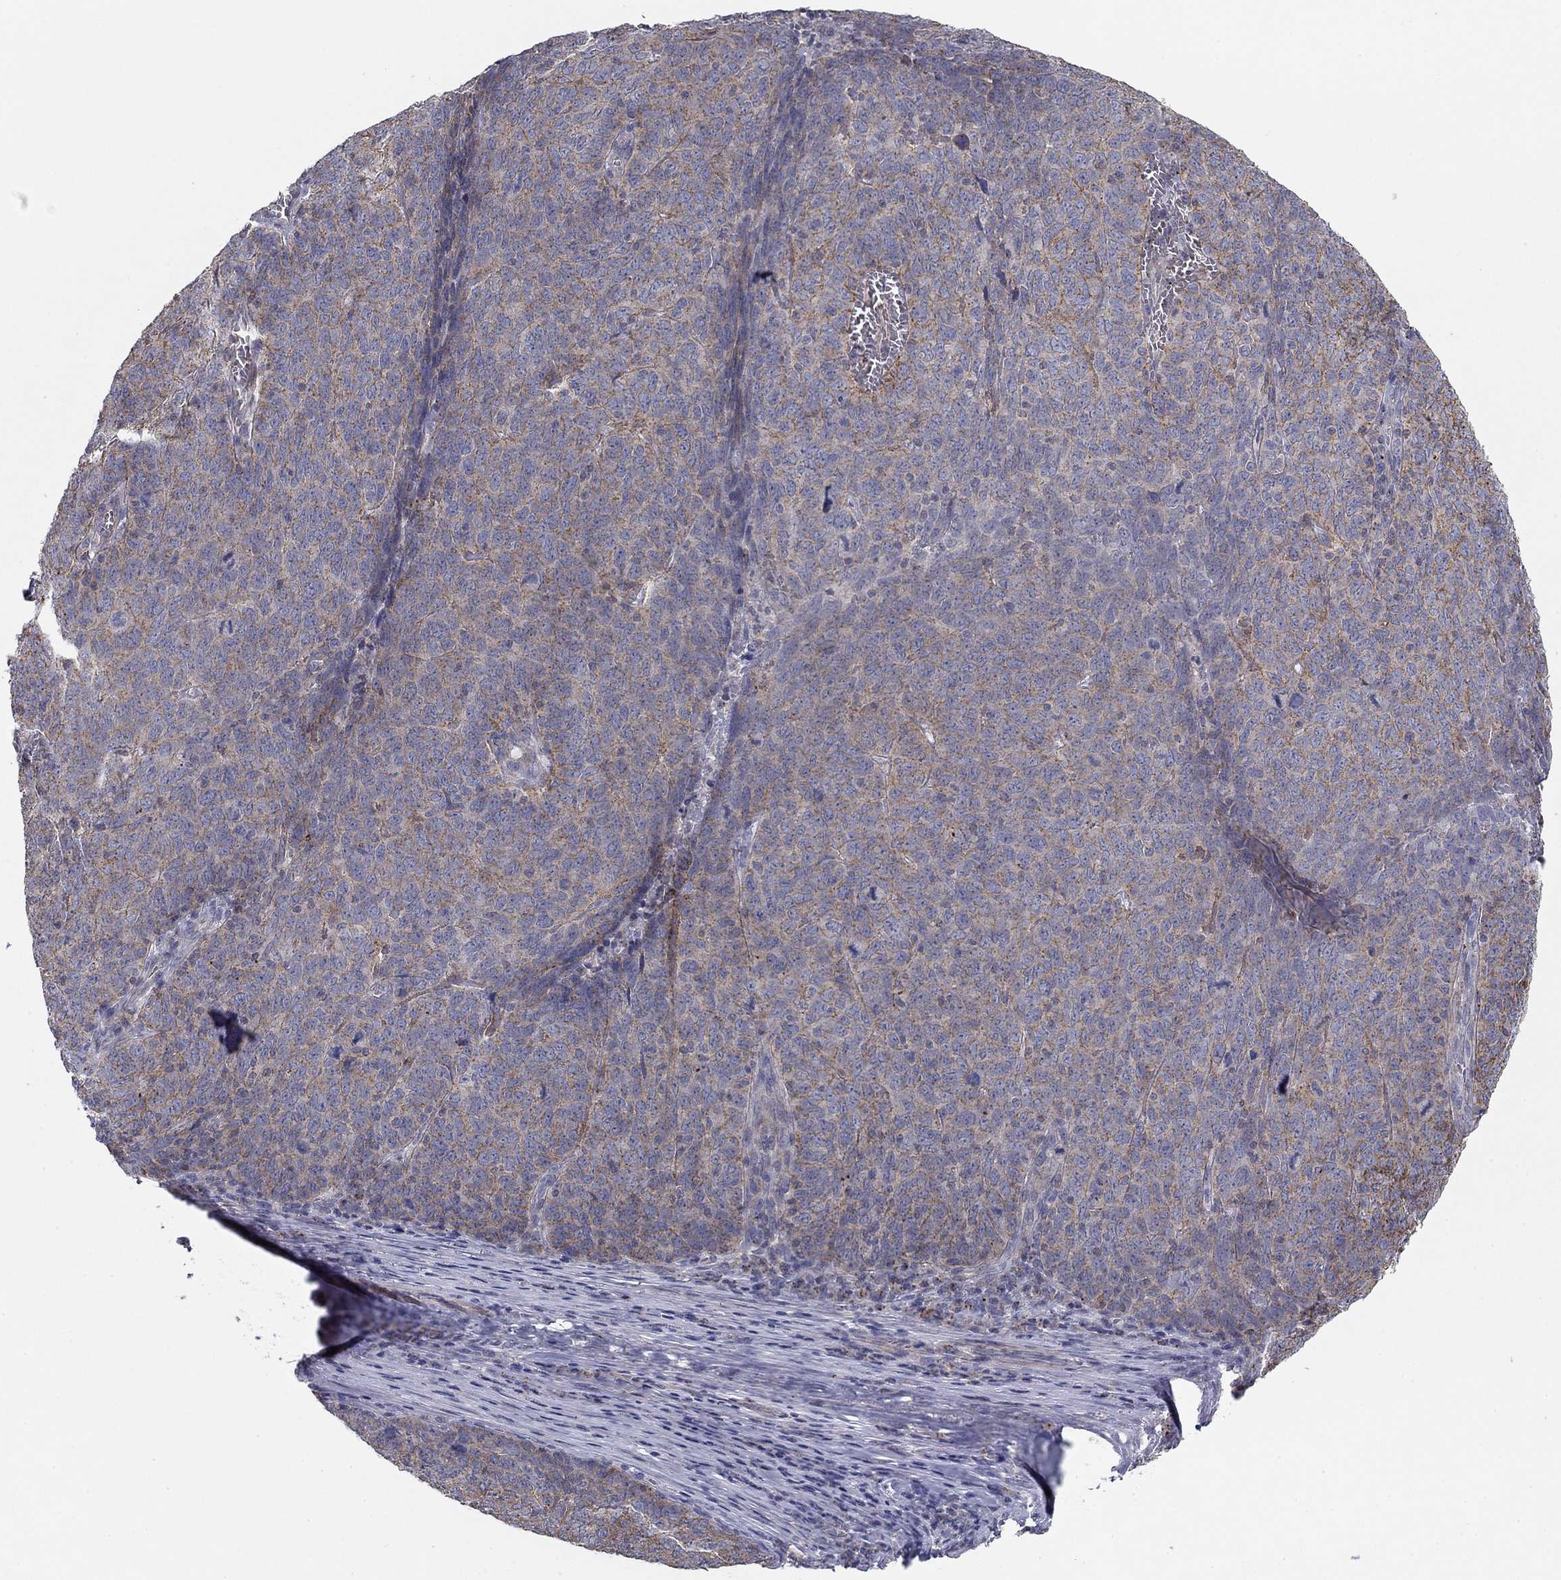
{"staining": {"intensity": "moderate", "quantity": "25%-75%", "location": "cytoplasmic/membranous"}, "tissue": "skin cancer", "cell_type": "Tumor cells", "image_type": "cancer", "snomed": [{"axis": "morphology", "description": "Squamous cell carcinoma, NOS"}, {"axis": "topography", "description": "Skin"}, {"axis": "topography", "description": "Anal"}], "caption": "Immunohistochemical staining of skin cancer demonstrates moderate cytoplasmic/membranous protein expression in about 25%-75% of tumor cells. The protein of interest is stained brown, and the nuclei are stained in blue (DAB (3,3'-diaminobenzidine) IHC with brightfield microscopy, high magnification).", "gene": "SEPTIN3", "patient": {"sex": "female", "age": 51}}